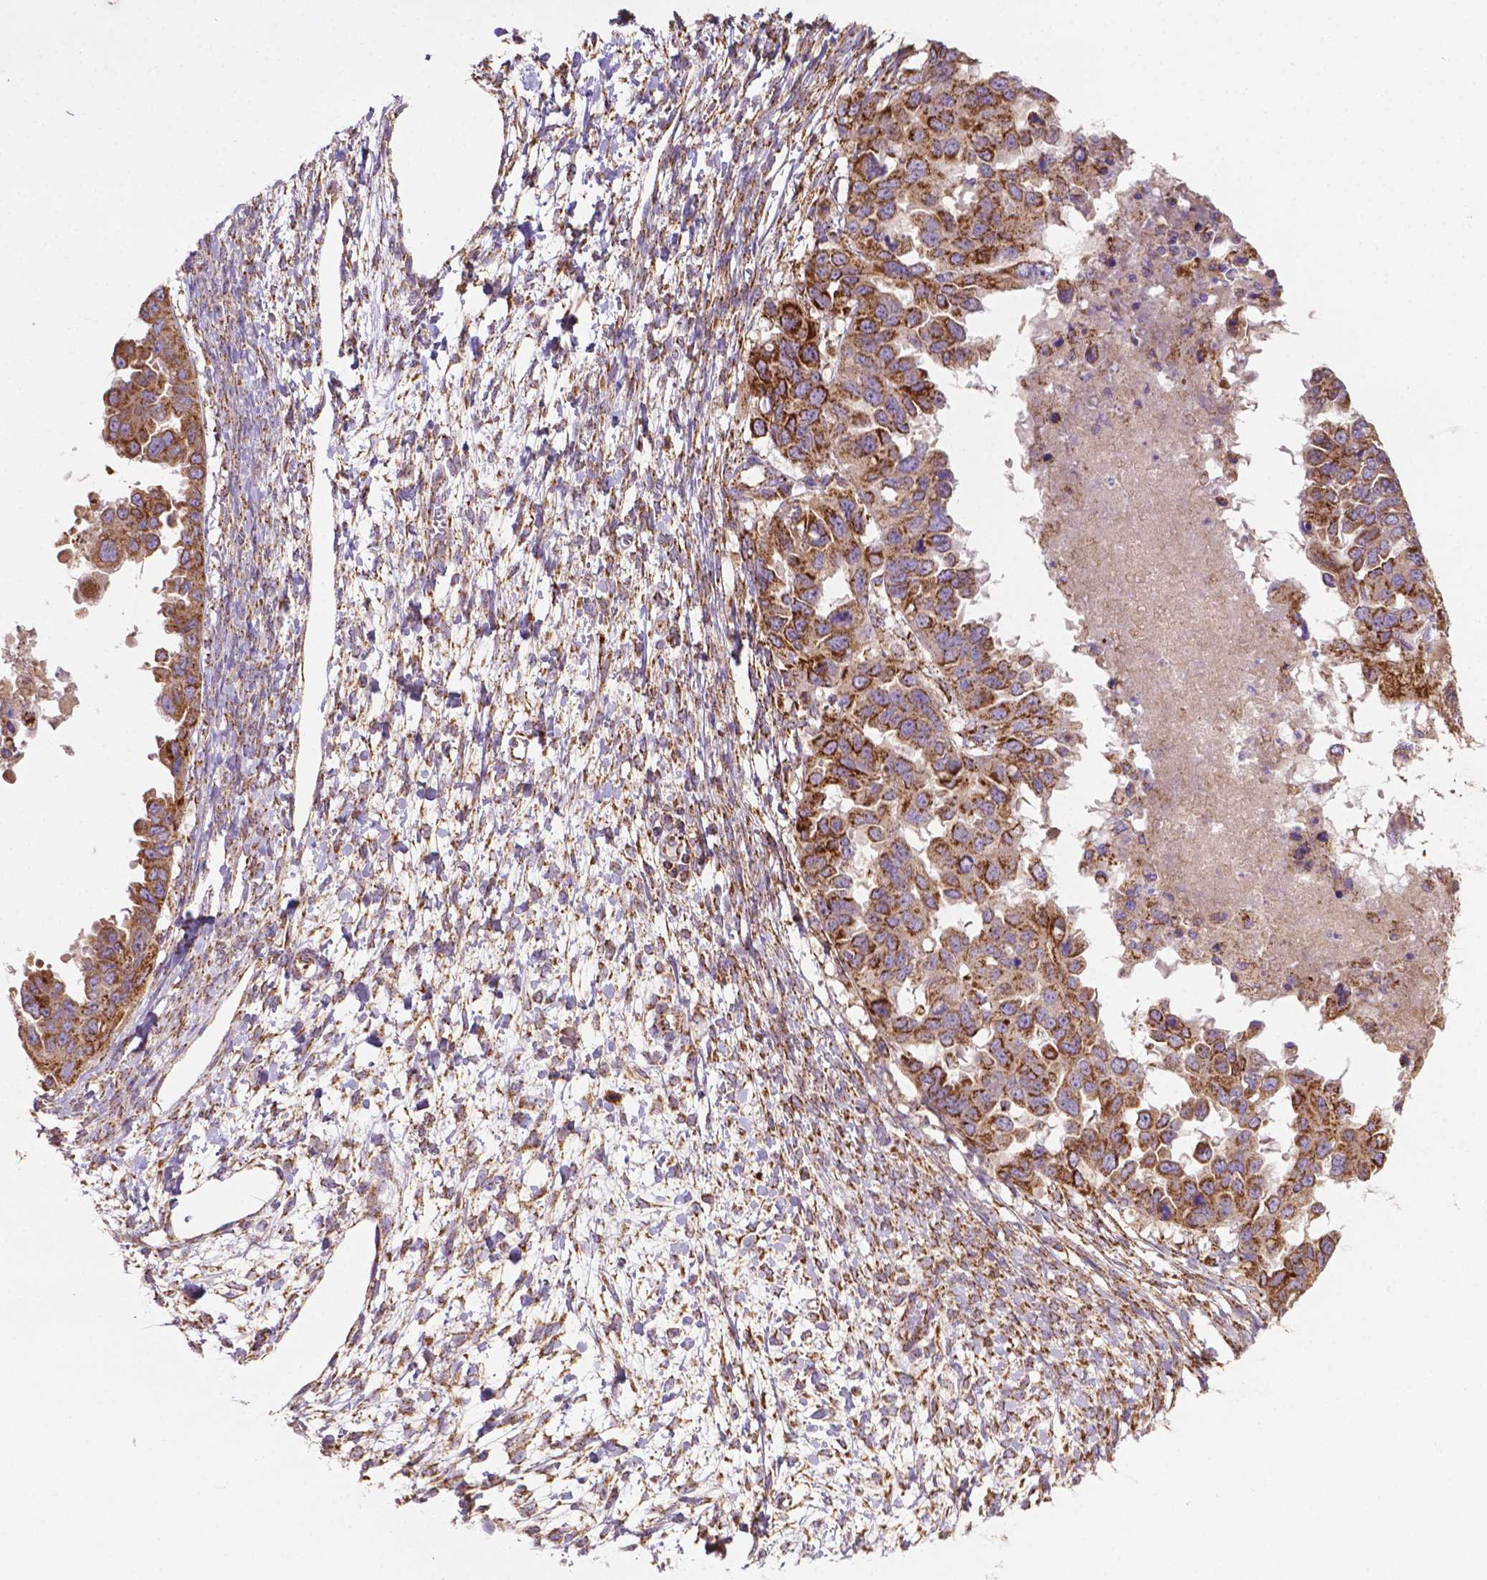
{"staining": {"intensity": "strong", "quantity": ">75%", "location": "cytoplasmic/membranous"}, "tissue": "ovarian cancer", "cell_type": "Tumor cells", "image_type": "cancer", "snomed": [{"axis": "morphology", "description": "Cystadenocarcinoma, serous, NOS"}, {"axis": "topography", "description": "Ovary"}], "caption": "Immunohistochemistry micrograph of serous cystadenocarcinoma (ovarian) stained for a protein (brown), which shows high levels of strong cytoplasmic/membranous expression in about >75% of tumor cells.", "gene": "ILVBL", "patient": {"sex": "female", "age": 53}}